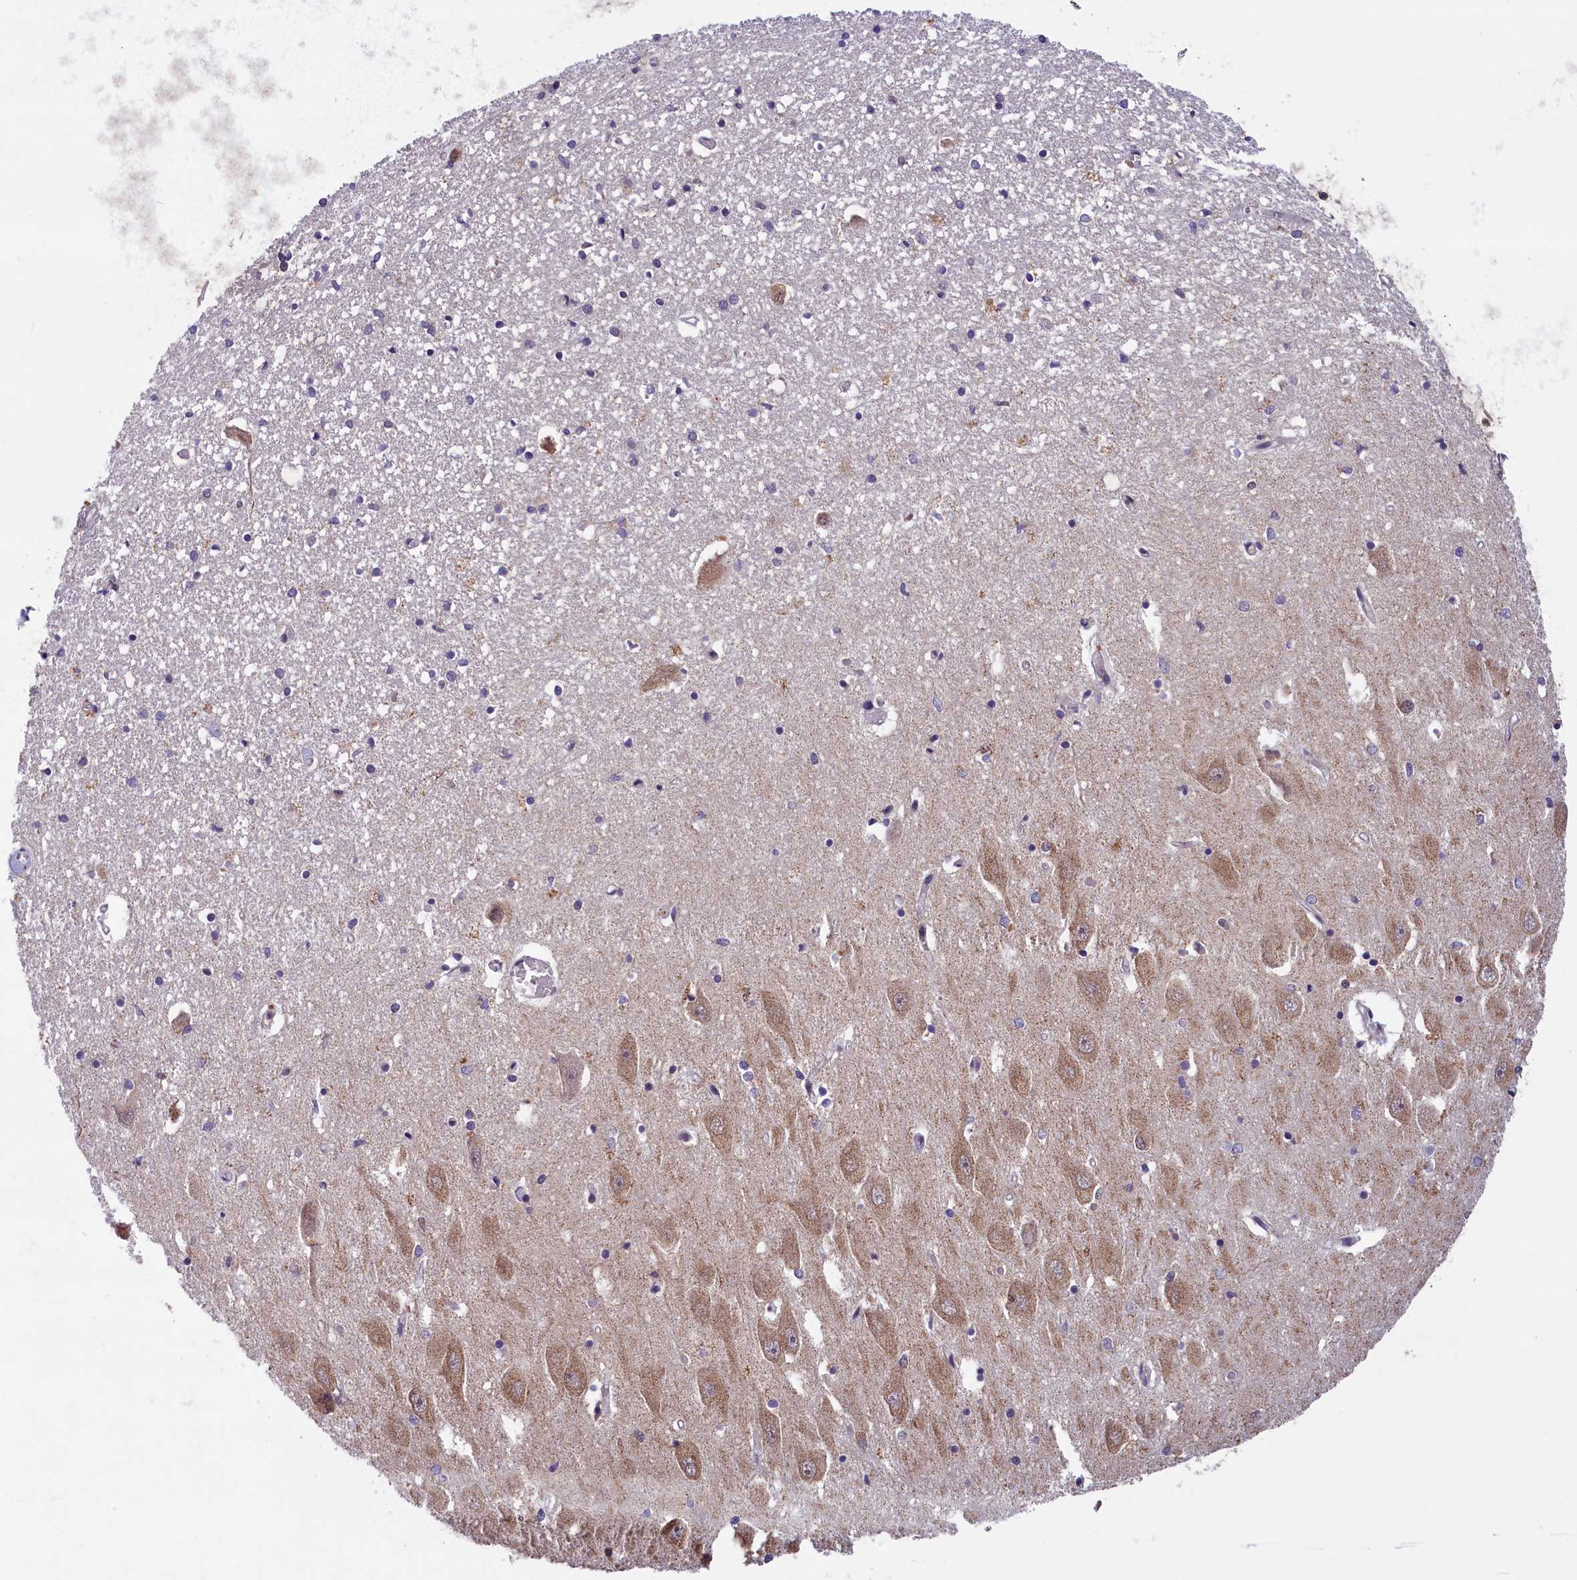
{"staining": {"intensity": "weak", "quantity": "<25%", "location": "cytoplasmic/membranous"}, "tissue": "hippocampus", "cell_type": "Glial cells", "image_type": "normal", "snomed": [{"axis": "morphology", "description": "Normal tissue, NOS"}, {"axis": "topography", "description": "Hippocampus"}], "caption": "Protein analysis of benign hippocampus displays no significant staining in glial cells.", "gene": "KCNK6", "patient": {"sex": "female", "age": 64}}